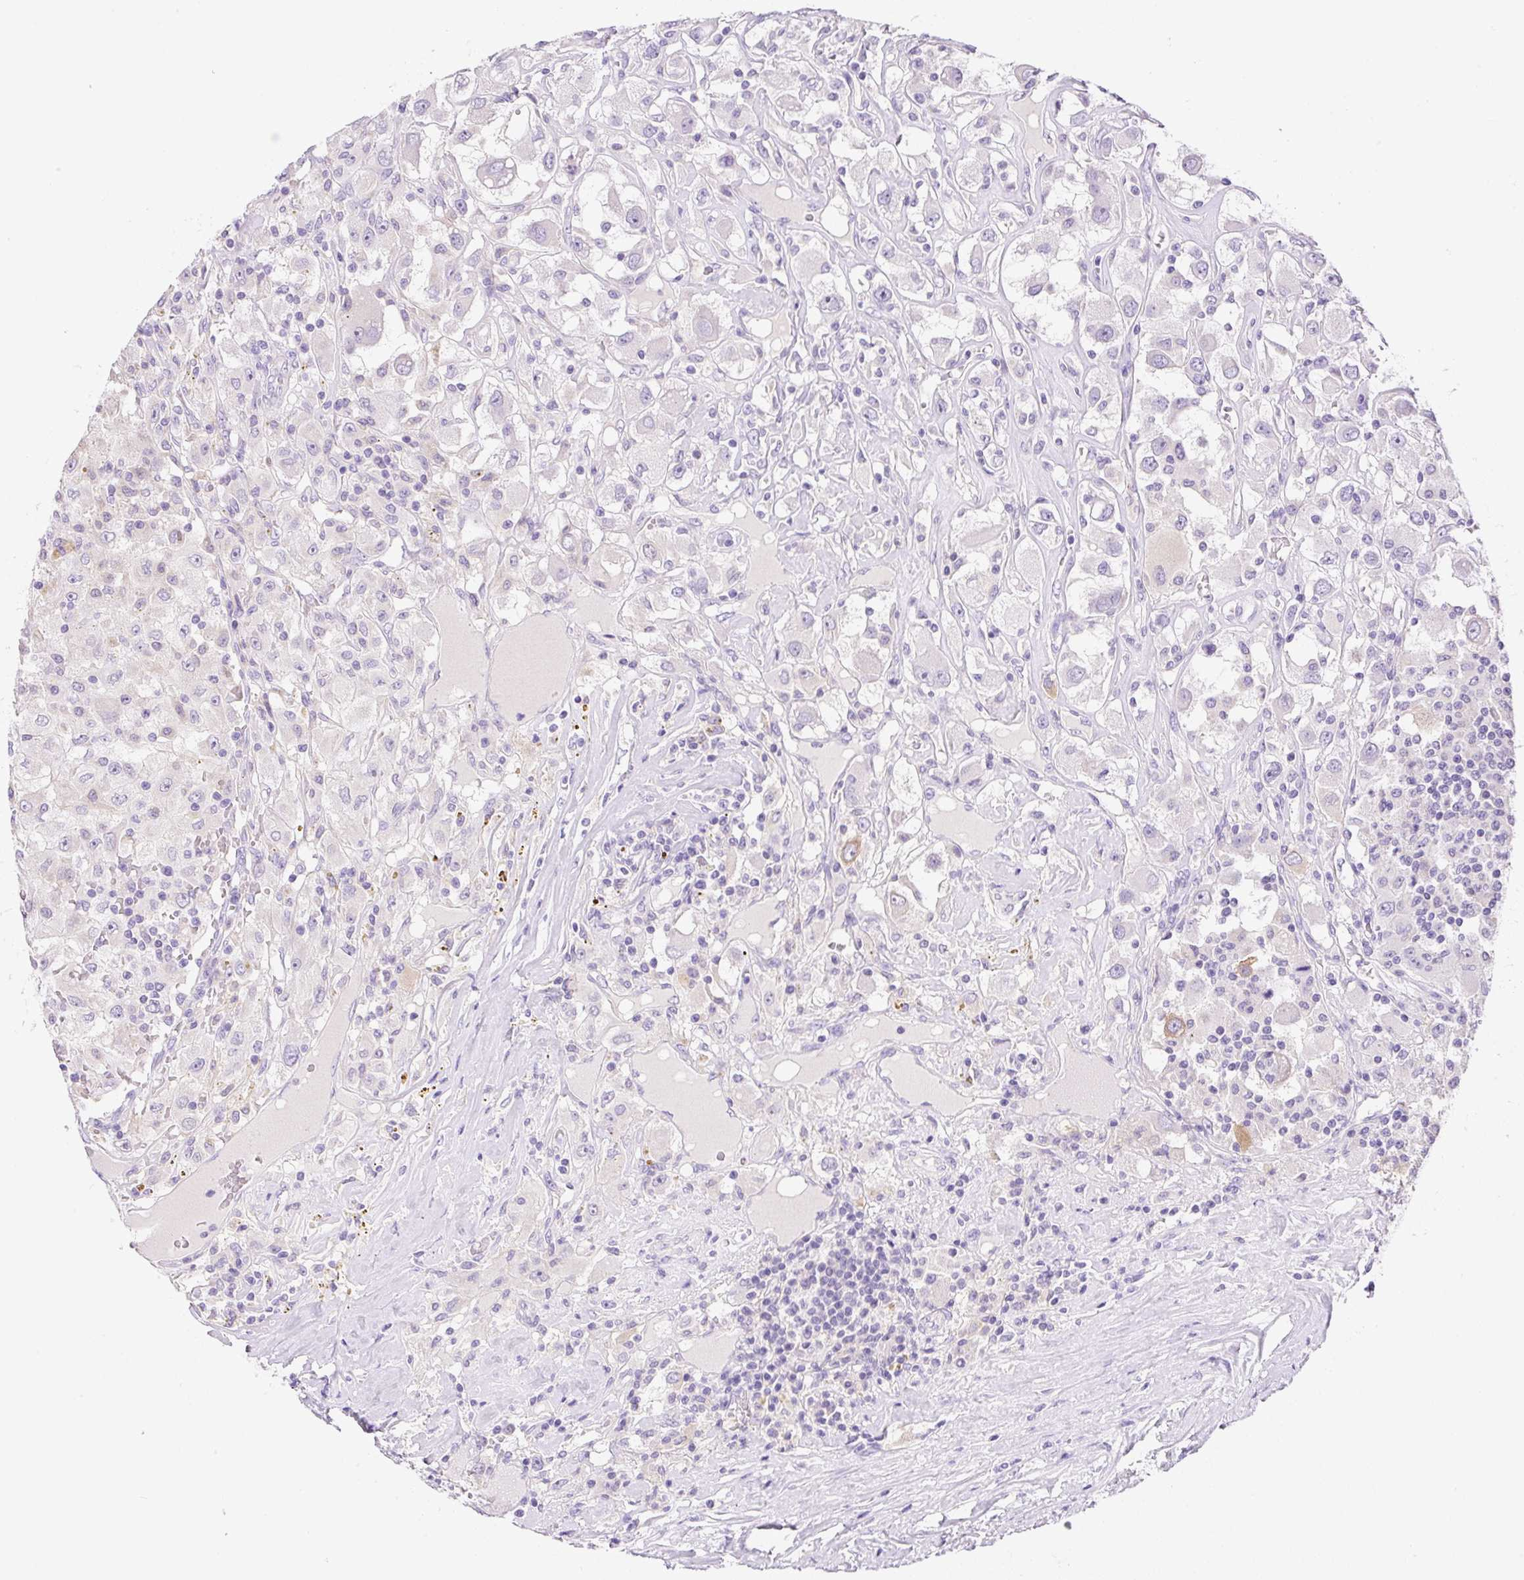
{"staining": {"intensity": "negative", "quantity": "none", "location": "none"}, "tissue": "renal cancer", "cell_type": "Tumor cells", "image_type": "cancer", "snomed": [{"axis": "morphology", "description": "Adenocarcinoma, NOS"}, {"axis": "topography", "description": "Kidney"}], "caption": "High magnification brightfield microscopy of renal adenocarcinoma stained with DAB (brown) and counterstained with hematoxylin (blue): tumor cells show no significant staining.", "gene": "NDST3", "patient": {"sex": "female", "age": 67}}